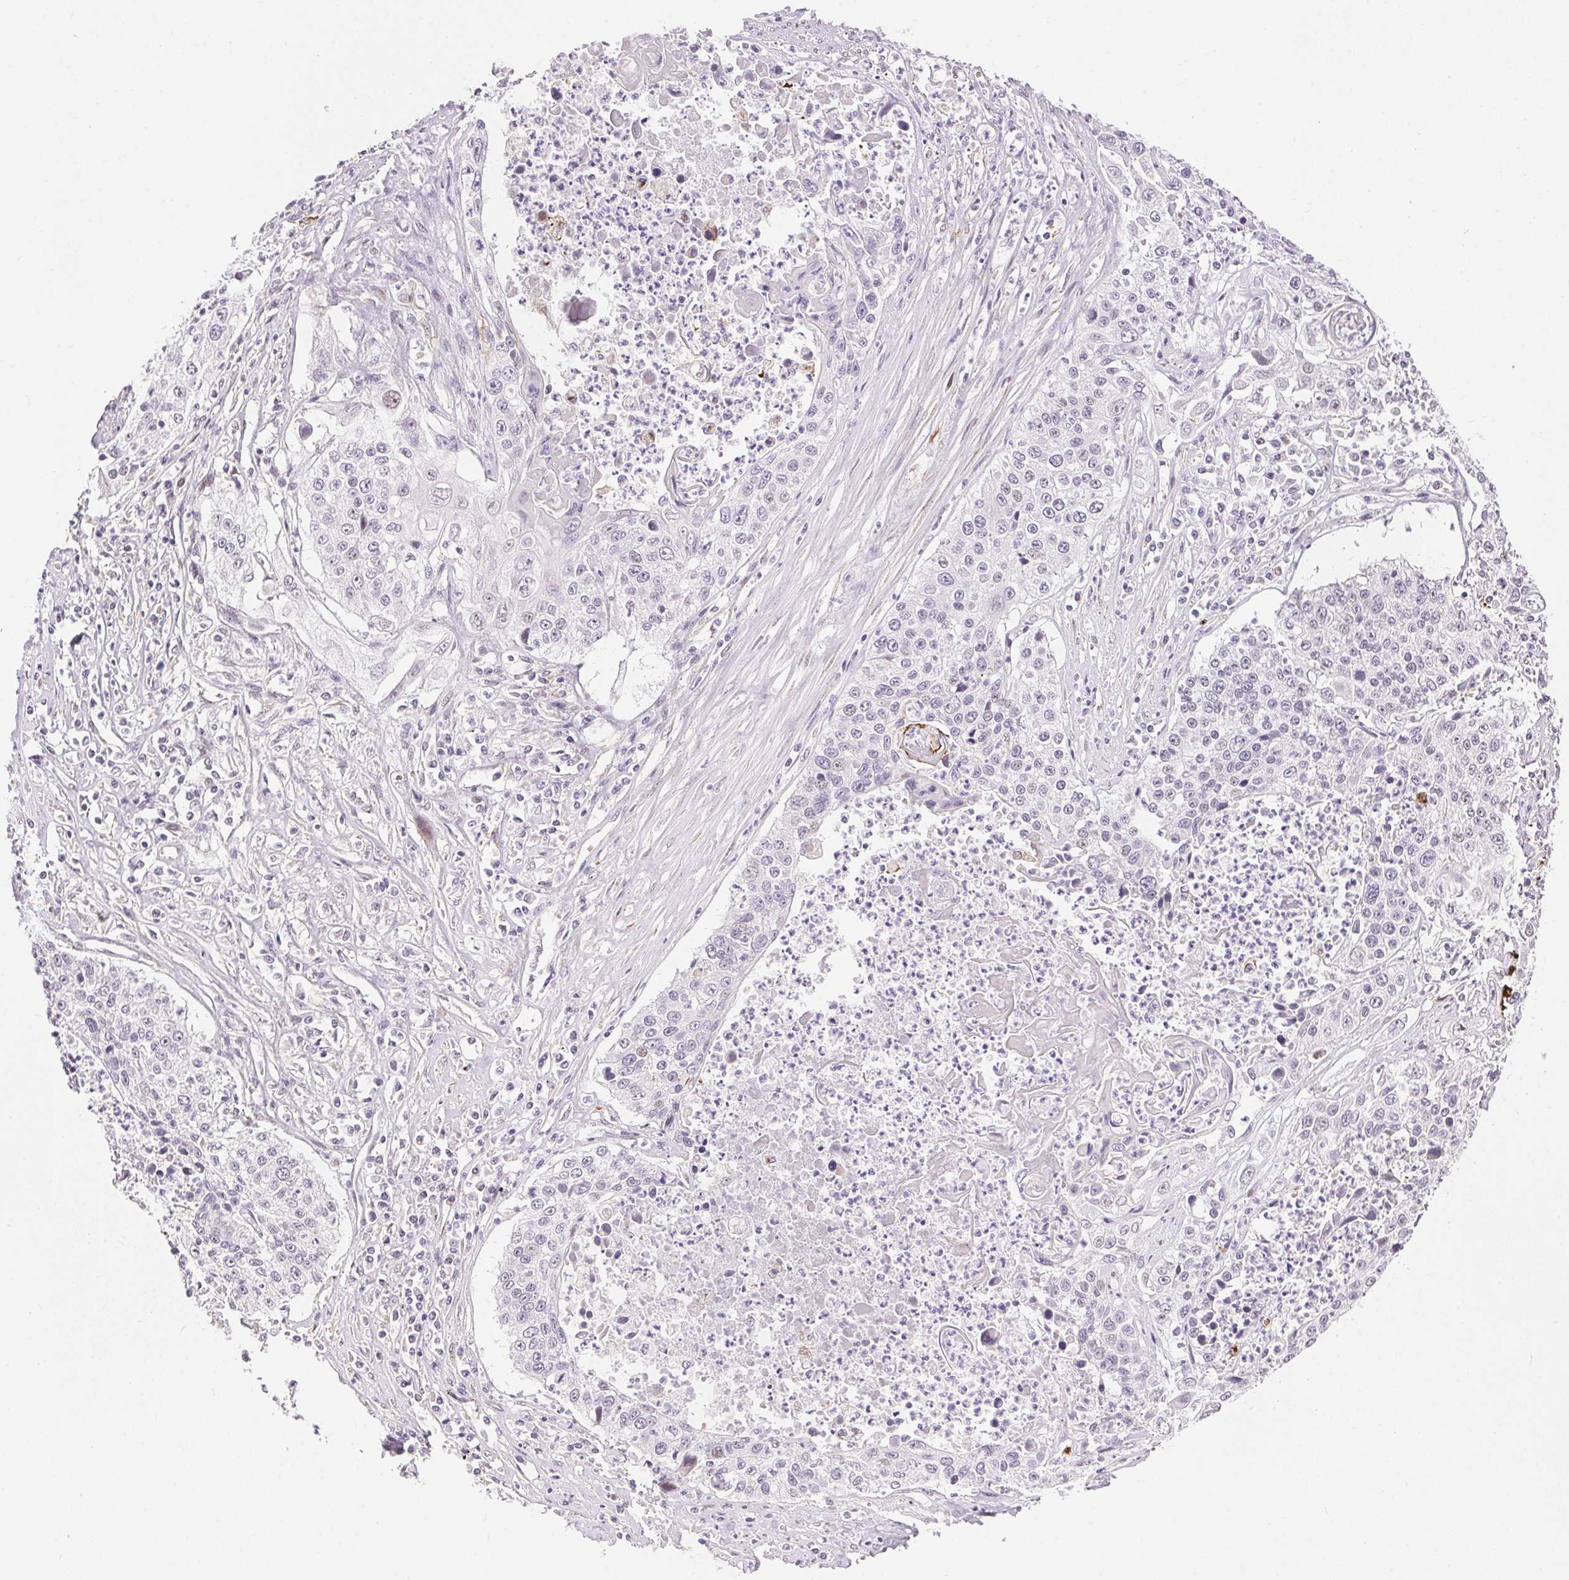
{"staining": {"intensity": "negative", "quantity": "none", "location": "none"}, "tissue": "lung cancer", "cell_type": "Tumor cells", "image_type": "cancer", "snomed": [{"axis": "morphology", "description": "Squamous cell carcinoma, NOS"}, {"axis": "morphology", "description": "Squamous cell carcinoma, metastatic, NOS"}, {"axis": "topography", "description": "Lung"}, {"axis": "topography", "description": "Pleura, NOS"}], "caption": "Human metastatic squamous cell carcinoma (lung) stained for a protein using IHC displays no staining in tumor cells.", "gene": "GYG2", "patient": {"sex": "male", "age": 72}}